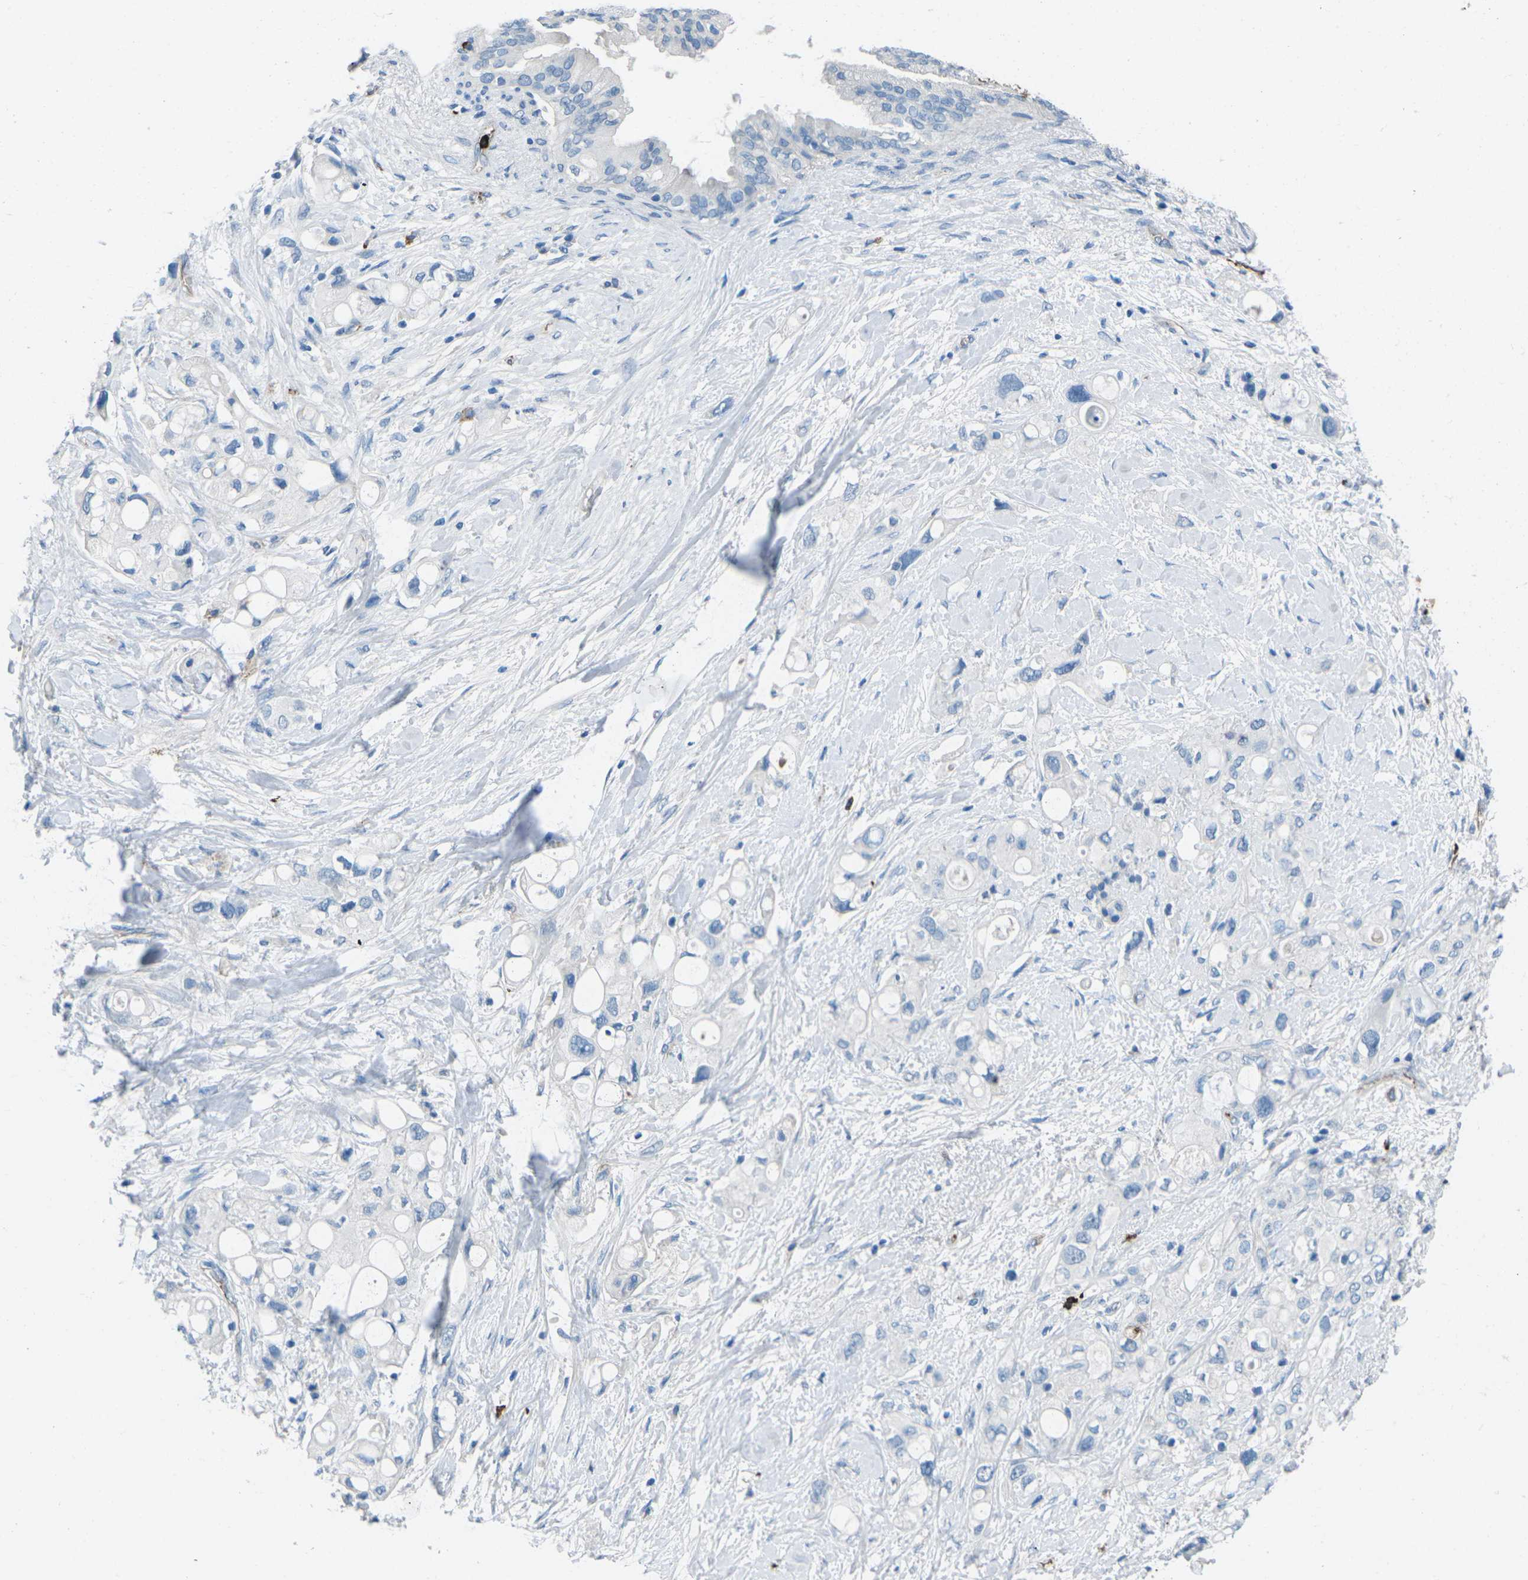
{"staining": {"intensity": "negative", "quantity": "none", "location": "none"}, "tissue": "pancreatic cancer", "cell_type": "Tumor cells", "image_type": "cancer", "snomed": [{"axis": "morphology", "description": "Adenocarcinoma, NOS"}, {"axis": "topography", "description": "Pancreas"}], "caption": "IHC photomicrograph of neoplastic tissue: human pancreatic cancer stained with DAB displays no significant protein positivity in tumor cells.", "gene": "FCN1", "patient": {"sex": "female", "age": 56}}